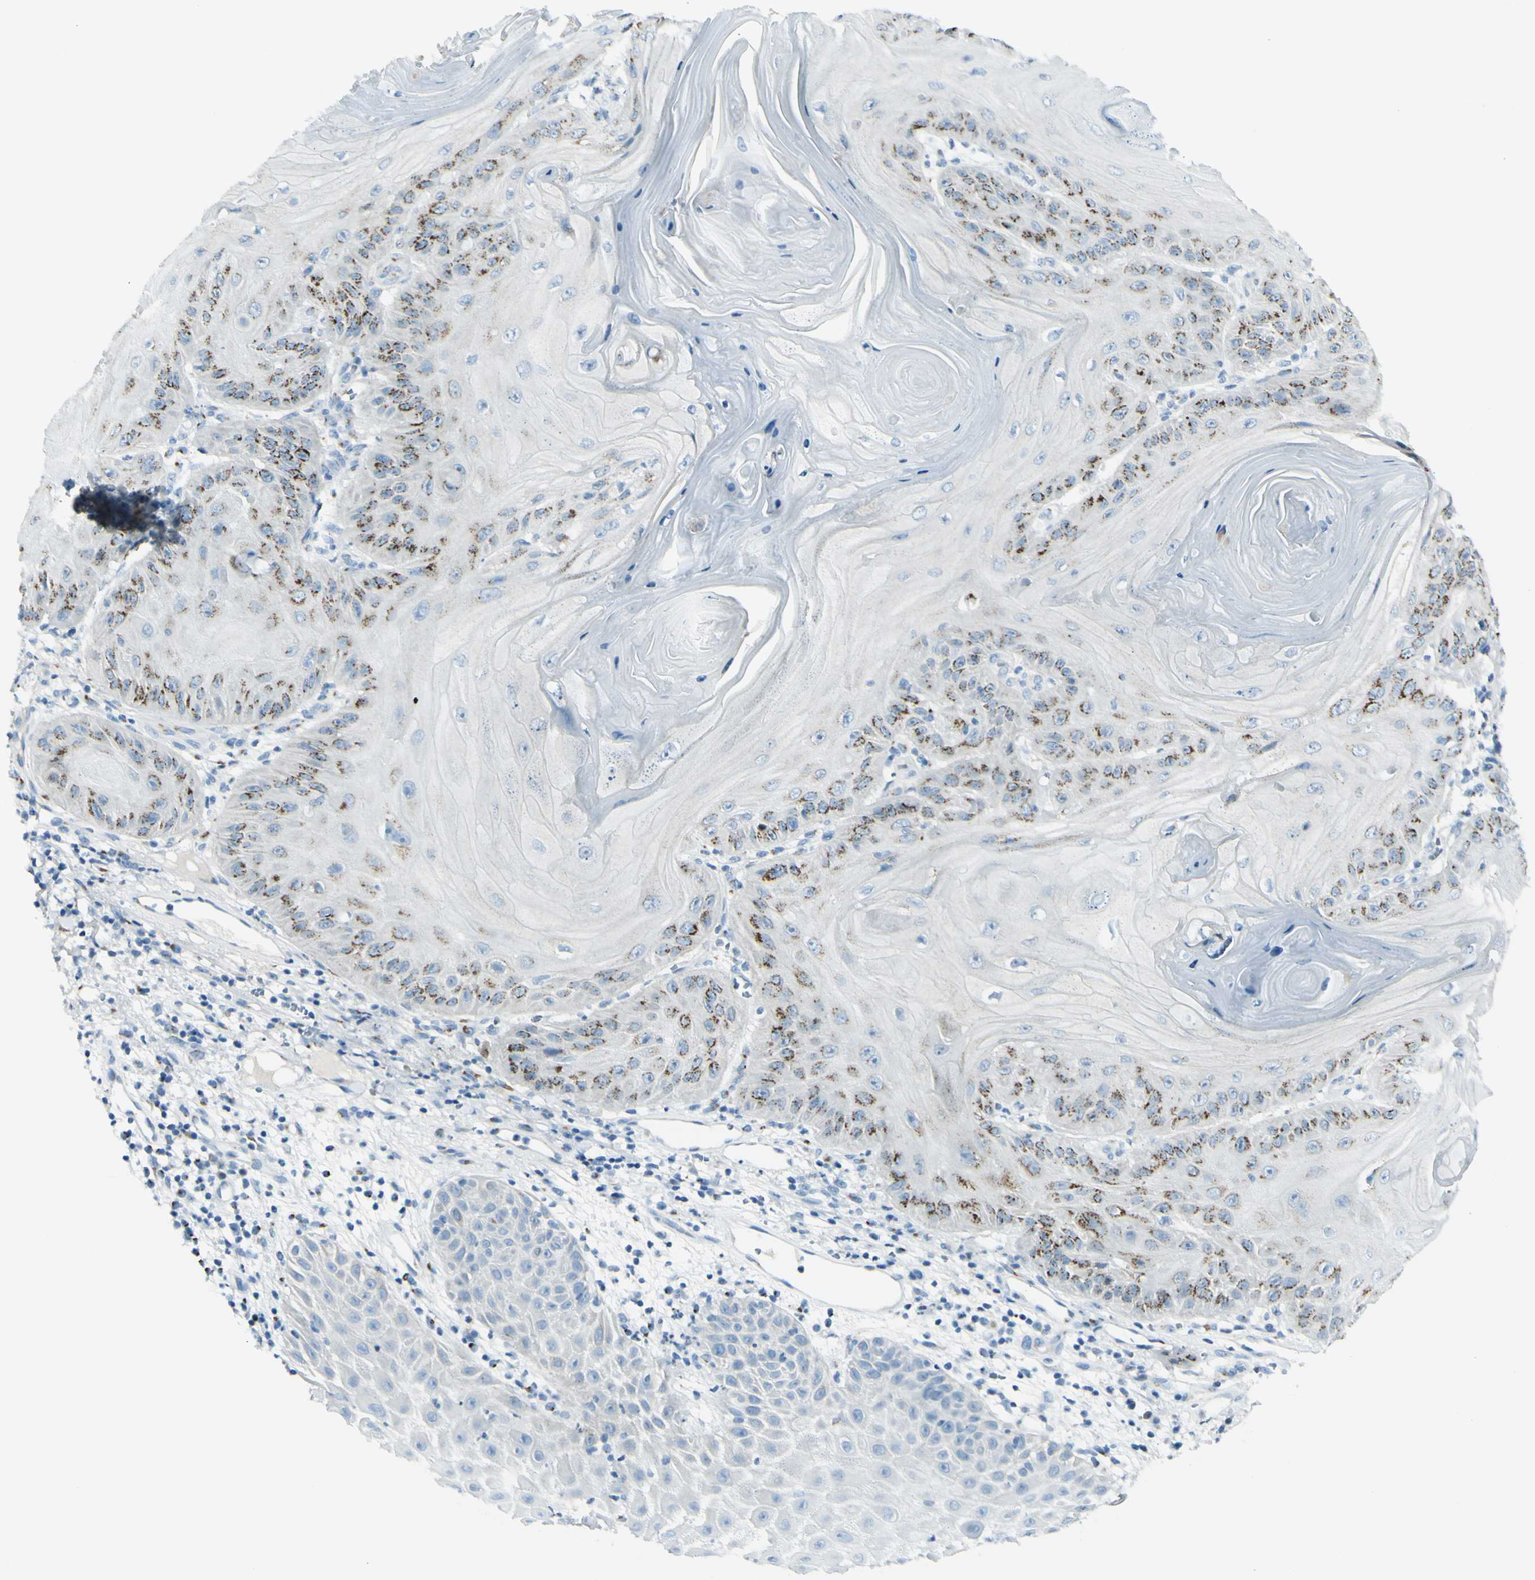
{"staining": {"intensity": "moderate", "quantity": "25%-75%", "location": "cytoplasmic/membranous"}, "tissue": "skin cancer", "cell_type": "Tumor cells", "image_type": "cancer", "snomed": [{"axis": "morphology", "description": "Squamous cell carcinoma, NOS"}, {"axis": "topography", "description": "Skin"}], "caption": "Protein analysis of skin squamous cell carcinoma tissue demonstrates moderate cytoplasmic/membranous positivity in about 25%-75% of tumor cells.", "gene": "B4GALT1", "patient": {"sex": "female", "age": 78}}